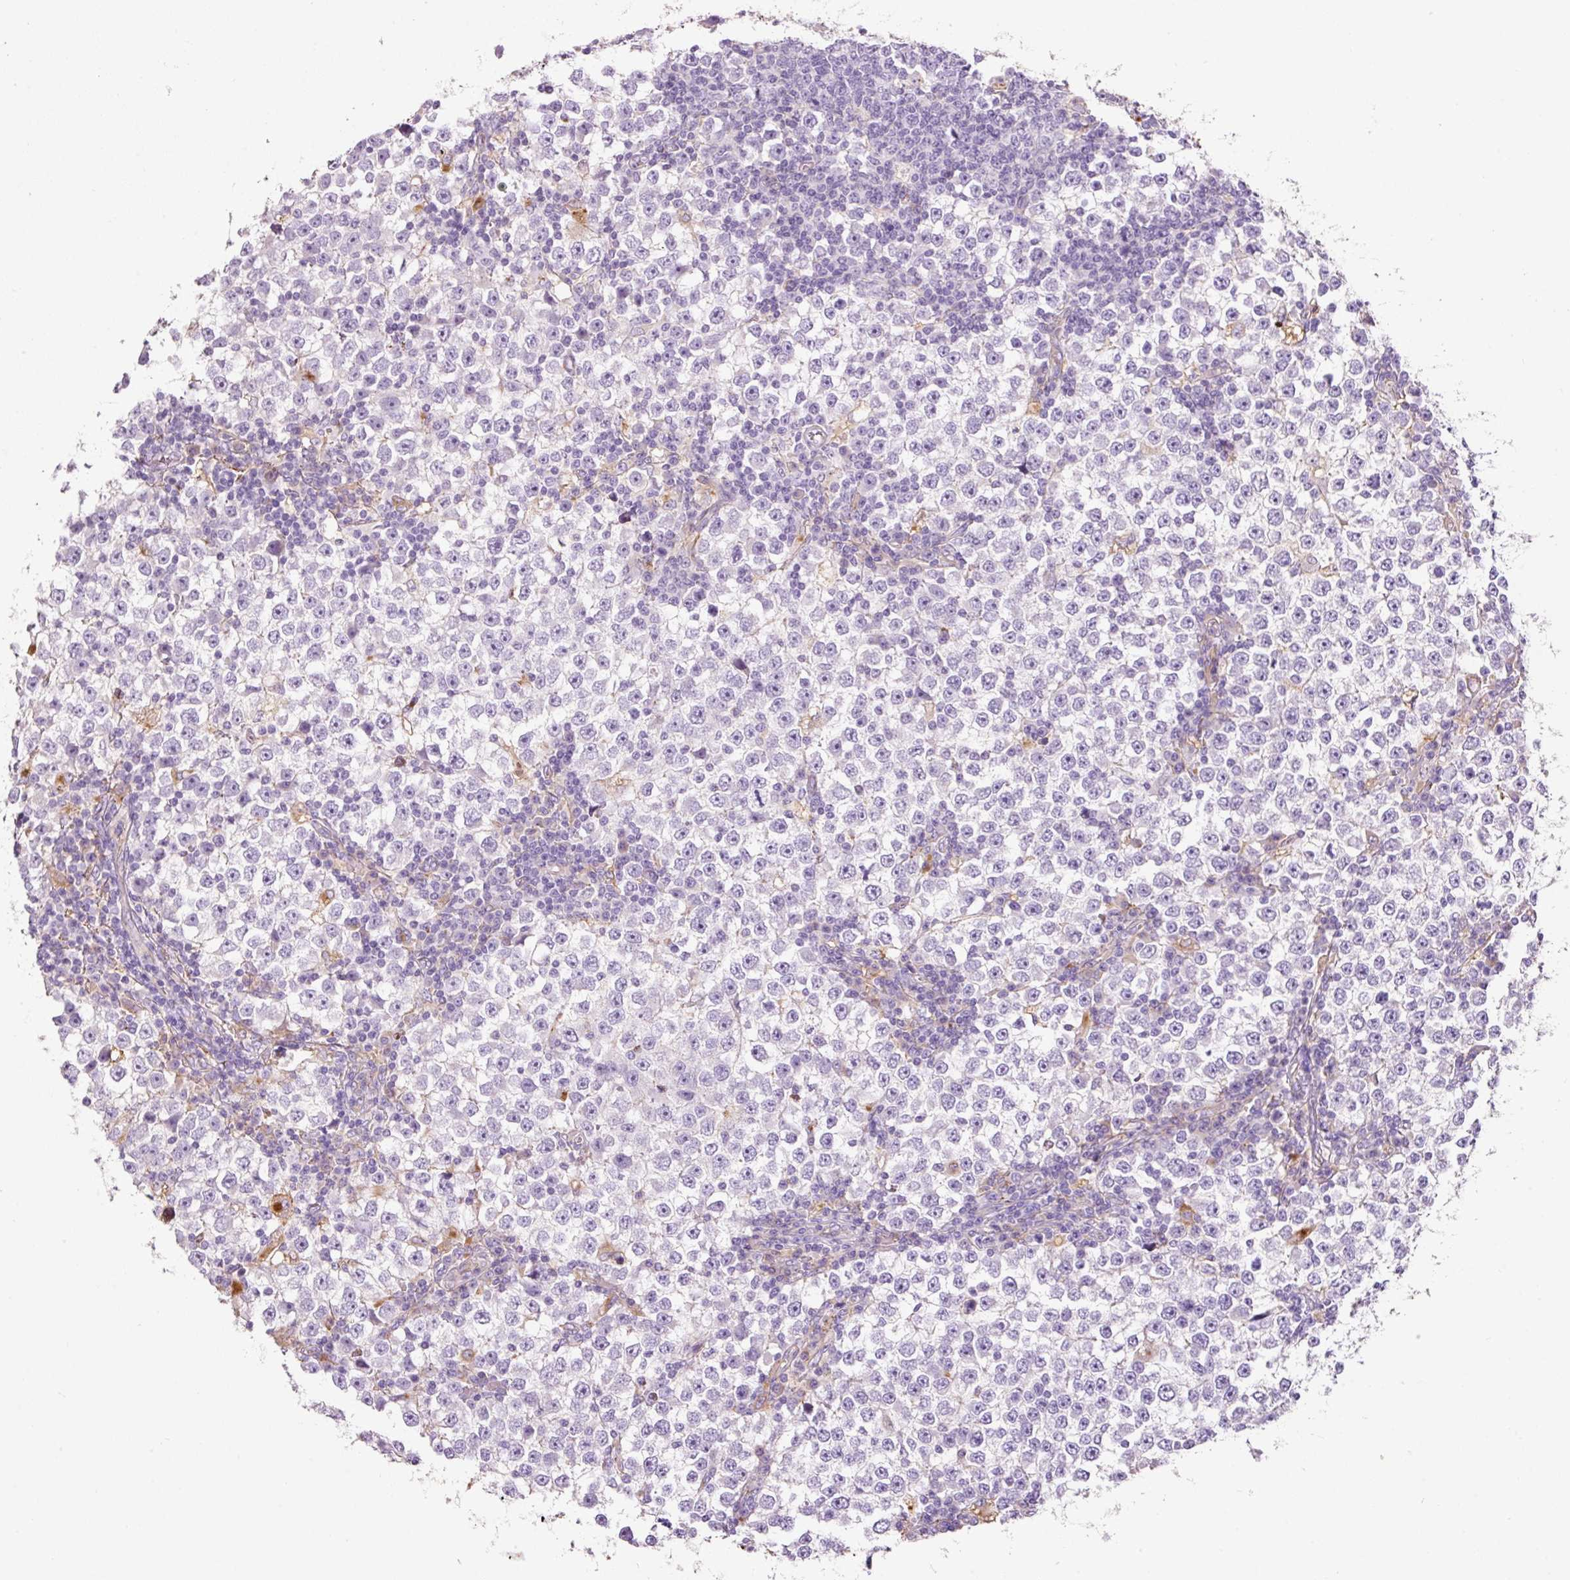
{"staining": {"intensity": "negative", "quantity": "none", "location": "none"}, "tissue": "testis cancer", "cell_type": "Tumor cells", "image_type": "cancer", "snomed": [{"axis": "morphology", "description": "Seminoma, NOS"}, {"axis": "topography", "description": "Testis"}], "caption": "The immunohistochemistry micrograph has no significant positivity in tumor cells of testis cancer tissue.", "gene": "TMC8", "patient": {"sex": "male", "age": 65}}